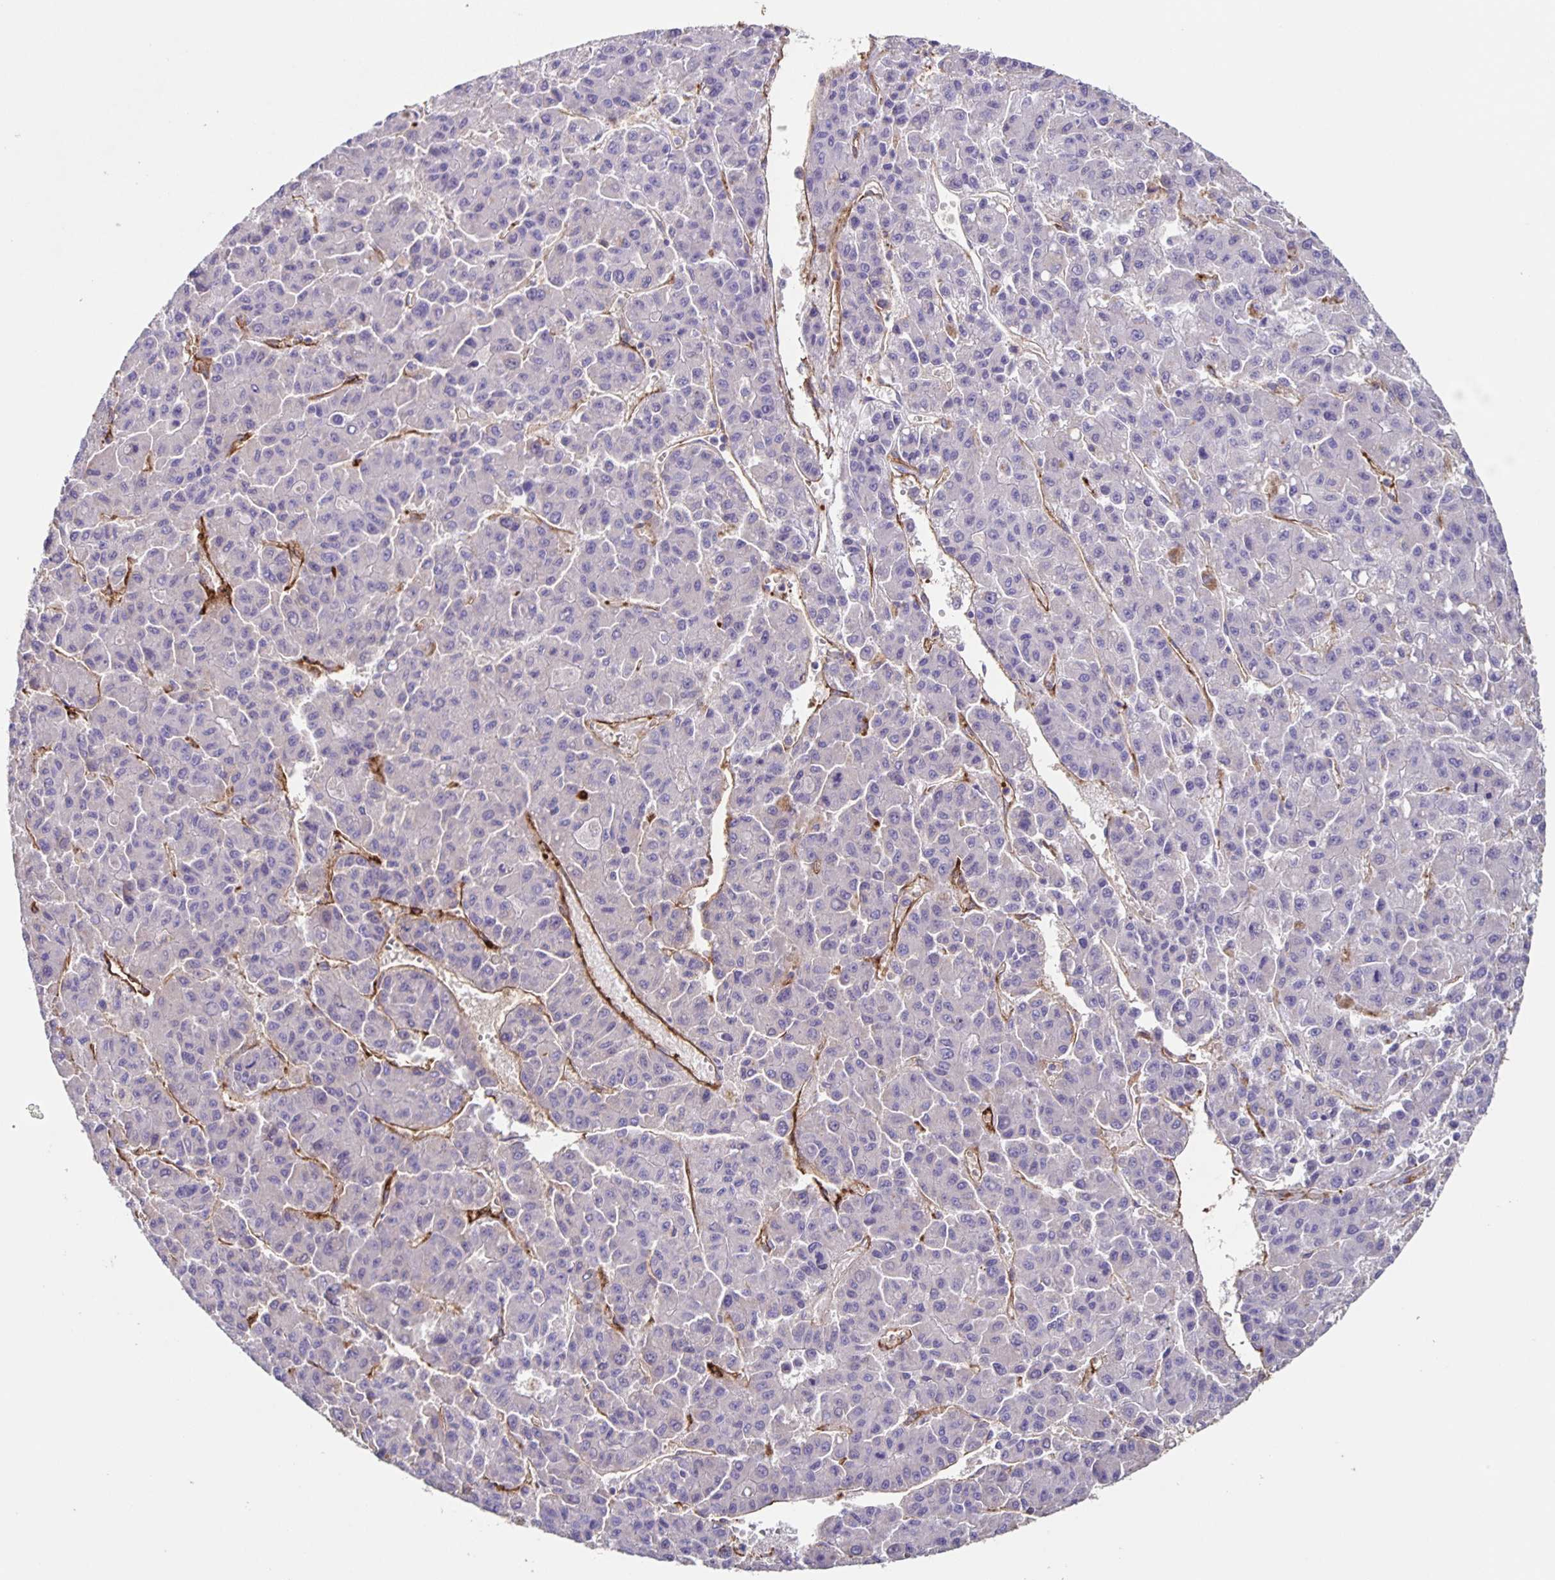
{"staining": {"intensity": "negative", "quantity": "none", "location": "none"}, "tissue": "liver cancer", "cell_type": "Tumor cells", "image_type": "cancer", "snomed": [{"axis": "morphology", "description": "Carcinoma, Hepatocellular, NOS"}, {"axis": "topography", "description": "Liver"}], "caption": "Immunohistochemistry histopathology image of liver hepatocellular carcinoma stained for a protein (brown), which displays no staining in tumor cells.", "gene": "ITGA2", "patient": {"sex": "male", "age": 70}}